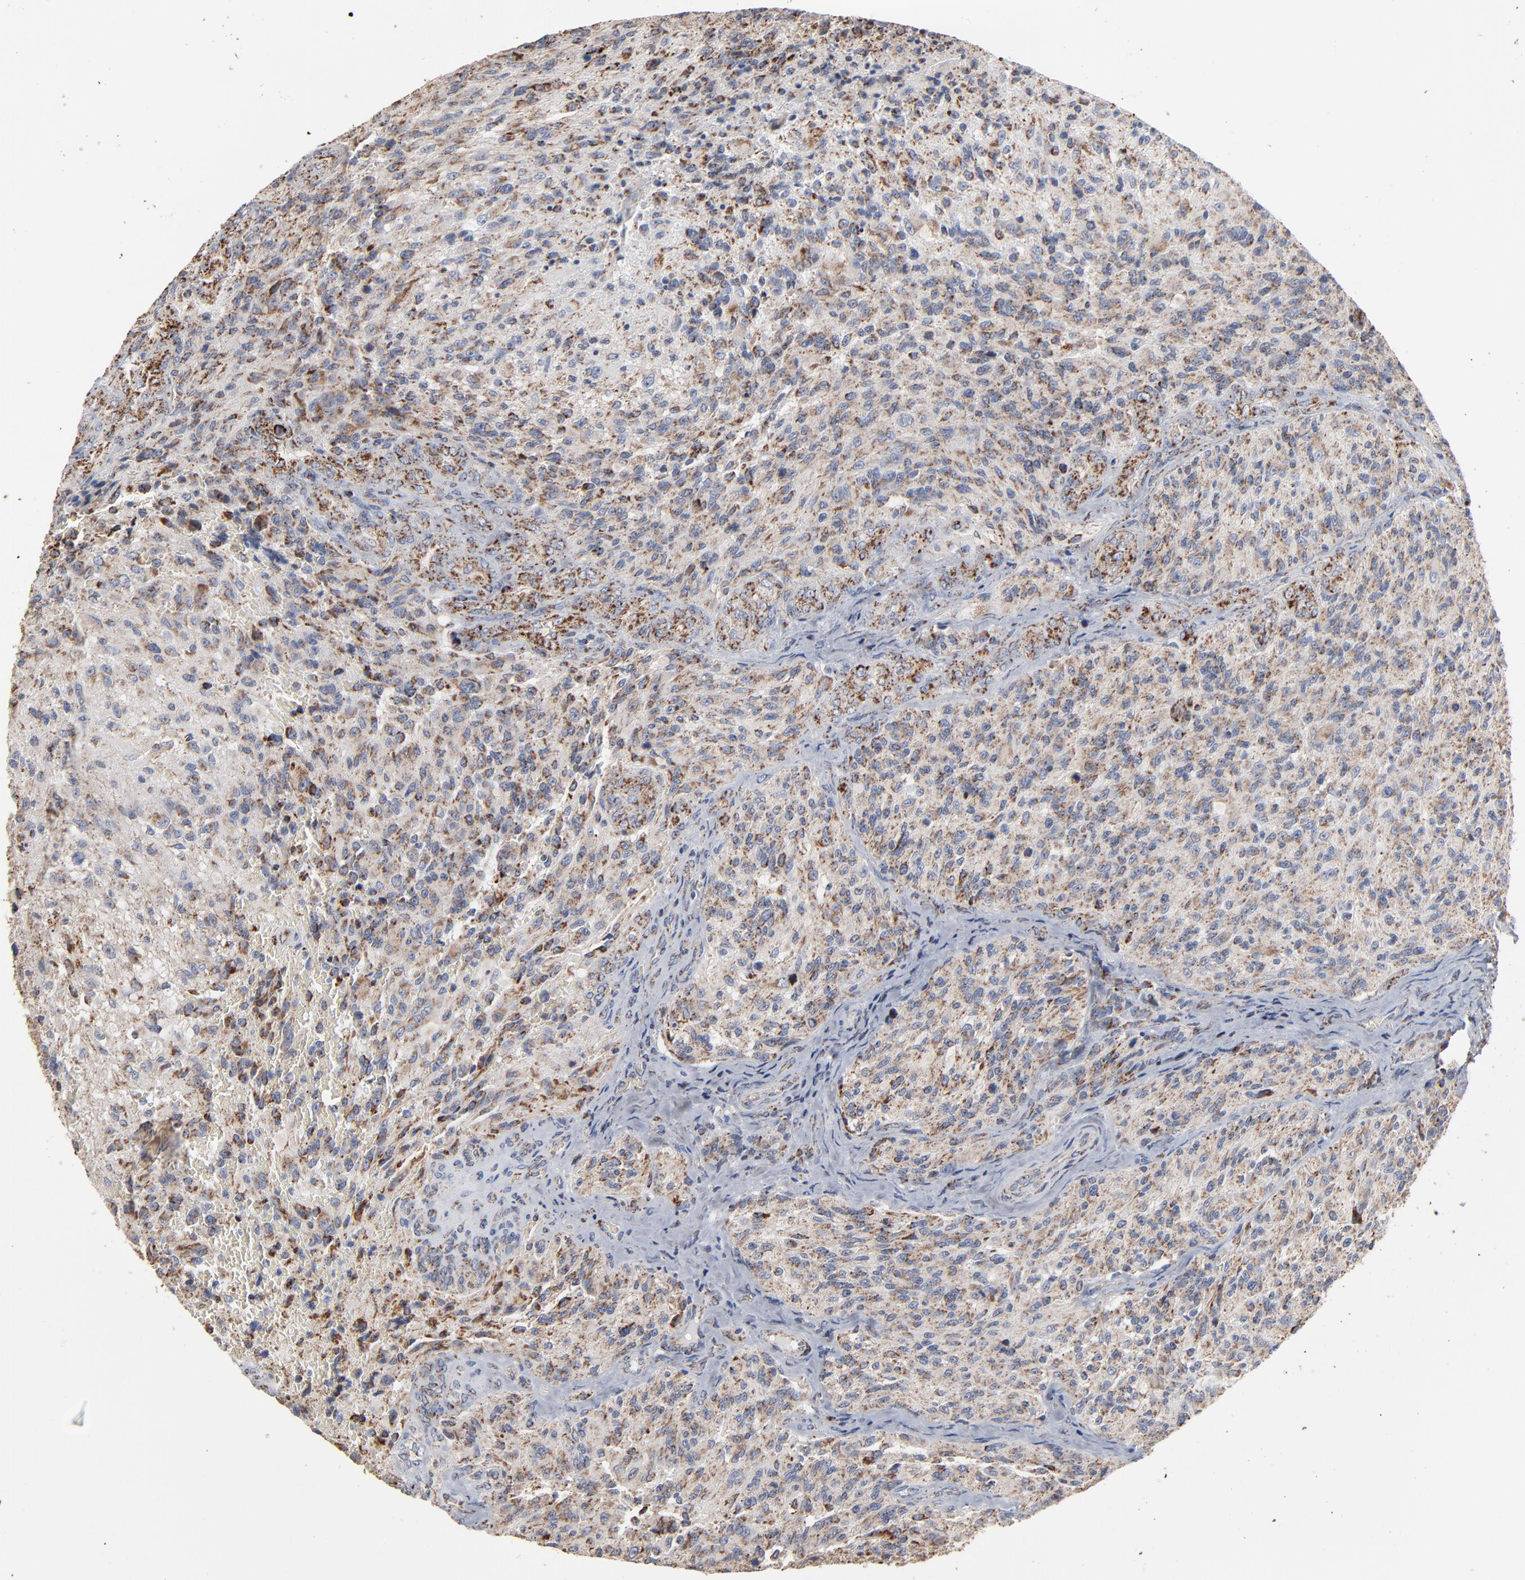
{"staining": {"intensity": "strong", "quantity": "25%-75%", "location": "cytoplasmic/membranous"}, "tissue": "glioma", "cell_type": "Tumor cells", "image_type": "cancer", "snomed": [{"axis": "morphology", "description": "Normal tissue, NOS"}, {"axis": "morphology", "description": "Glioma, malignant, High grade"}, {"axis": "topography", "description": "Cerebral cortex"}], "caption": "High-magnification brightfield microscopy of high-grade glioma (malignant) stained with DAB (brown) and counterstained with hematoxylin (blue). tumor cells exhibit strong cytoplasmic/membranous expression is seen in about25%-75% of cells.", "gene": "UQCRC1", "patient": {"sex": "male", "age": 56}}